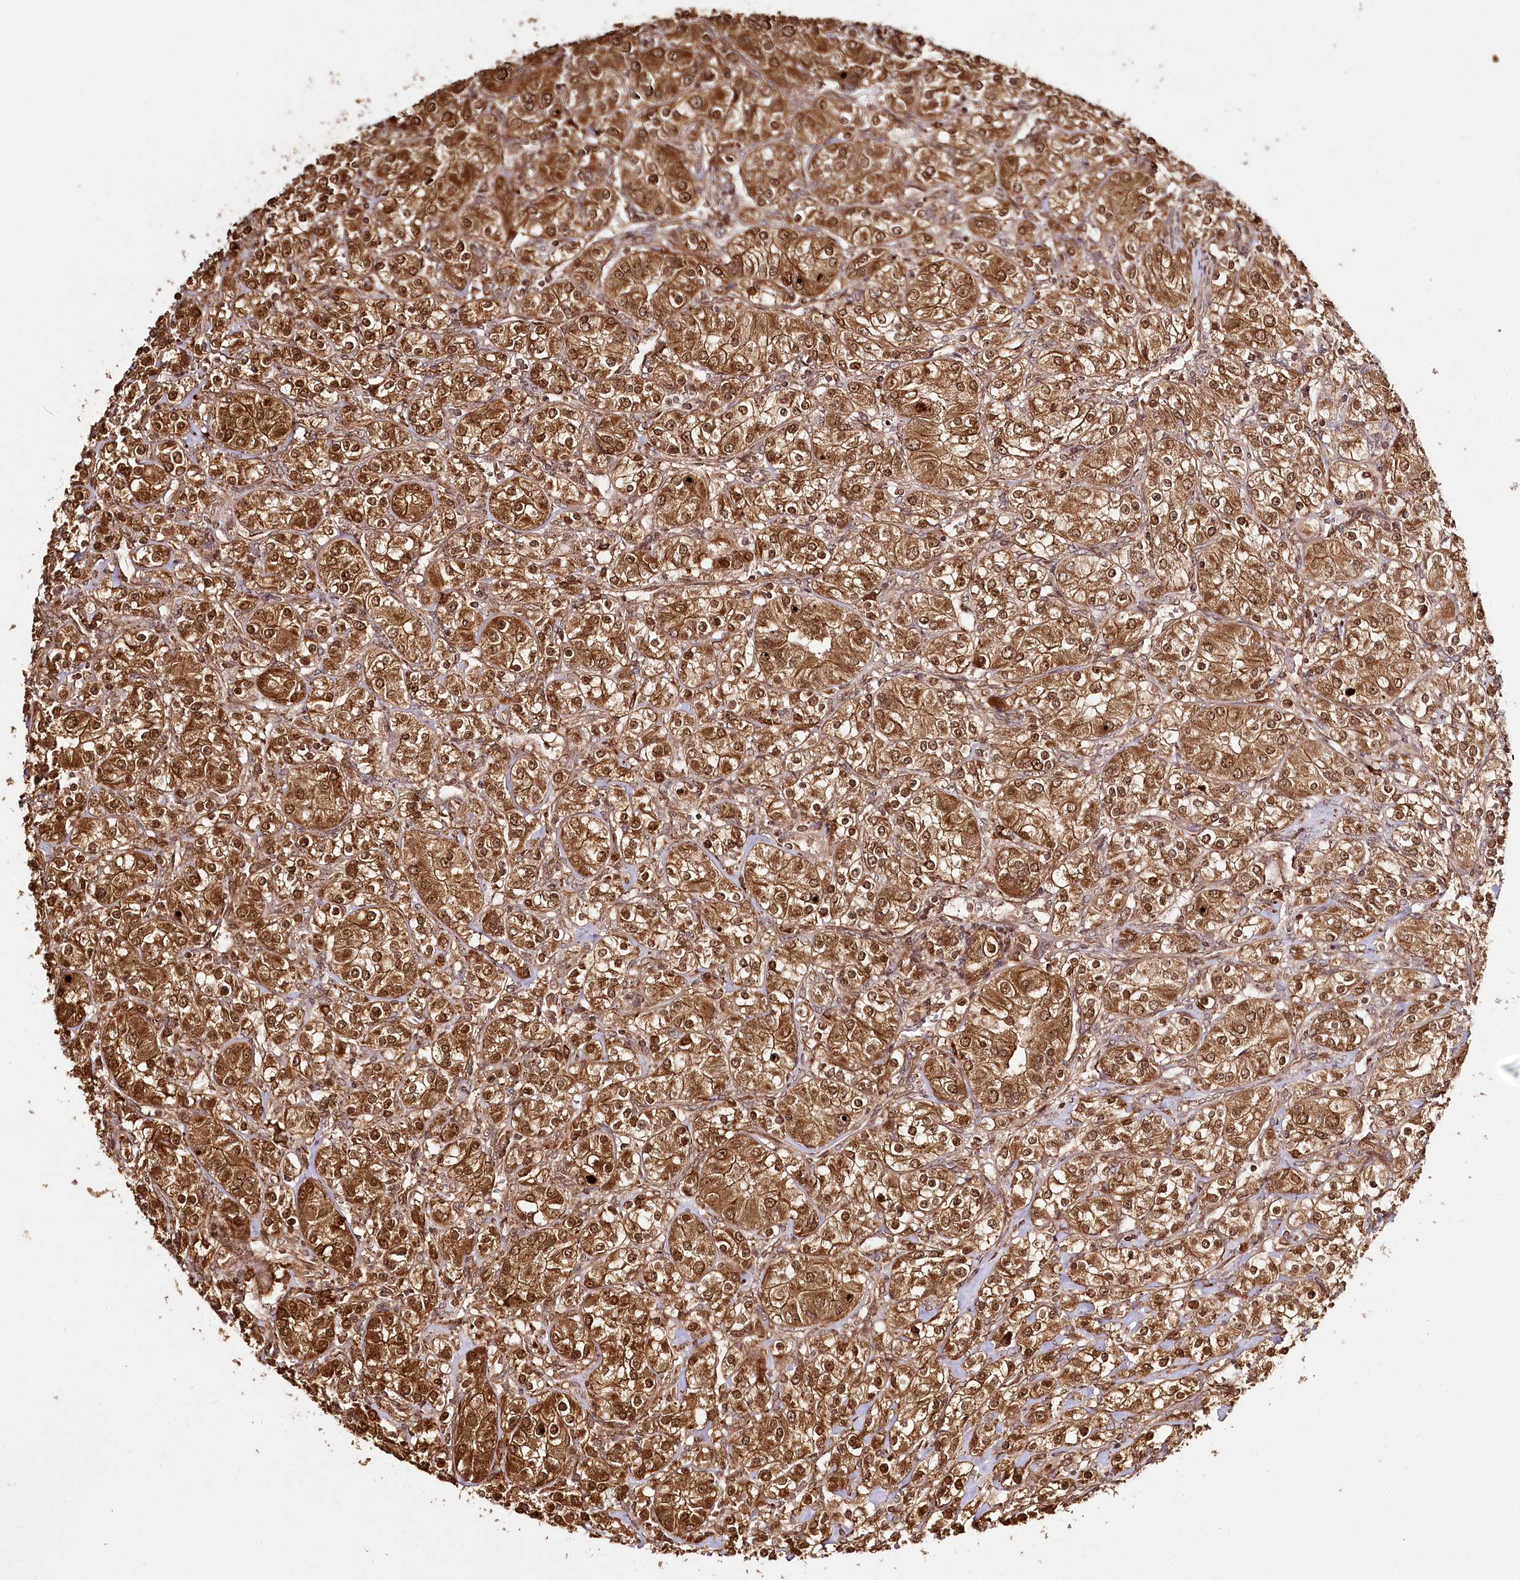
{"staining": {"intensity": "strong", "quantity": ">75%", "location": "cytoplasmic/membranous,nuclear"}, "tissue": "renal cancer", "cell_type": "Tumor cells", "image_type": "cancer", "snomed": [{"axis": "morphology", "description": "Adenocarcinoma, NOS"}, {"axis": "topography", "description": "Kidney"}], "caption": "This histopathology image reveals IHC staining of human renal cancer (adenocarcinoma), with high strong cytoplasmic/membranous and nuclear positivity in approximately >75% of tumor cells.", "gene": "ULK2", "patient": {"sex": "male", "age": 77}}